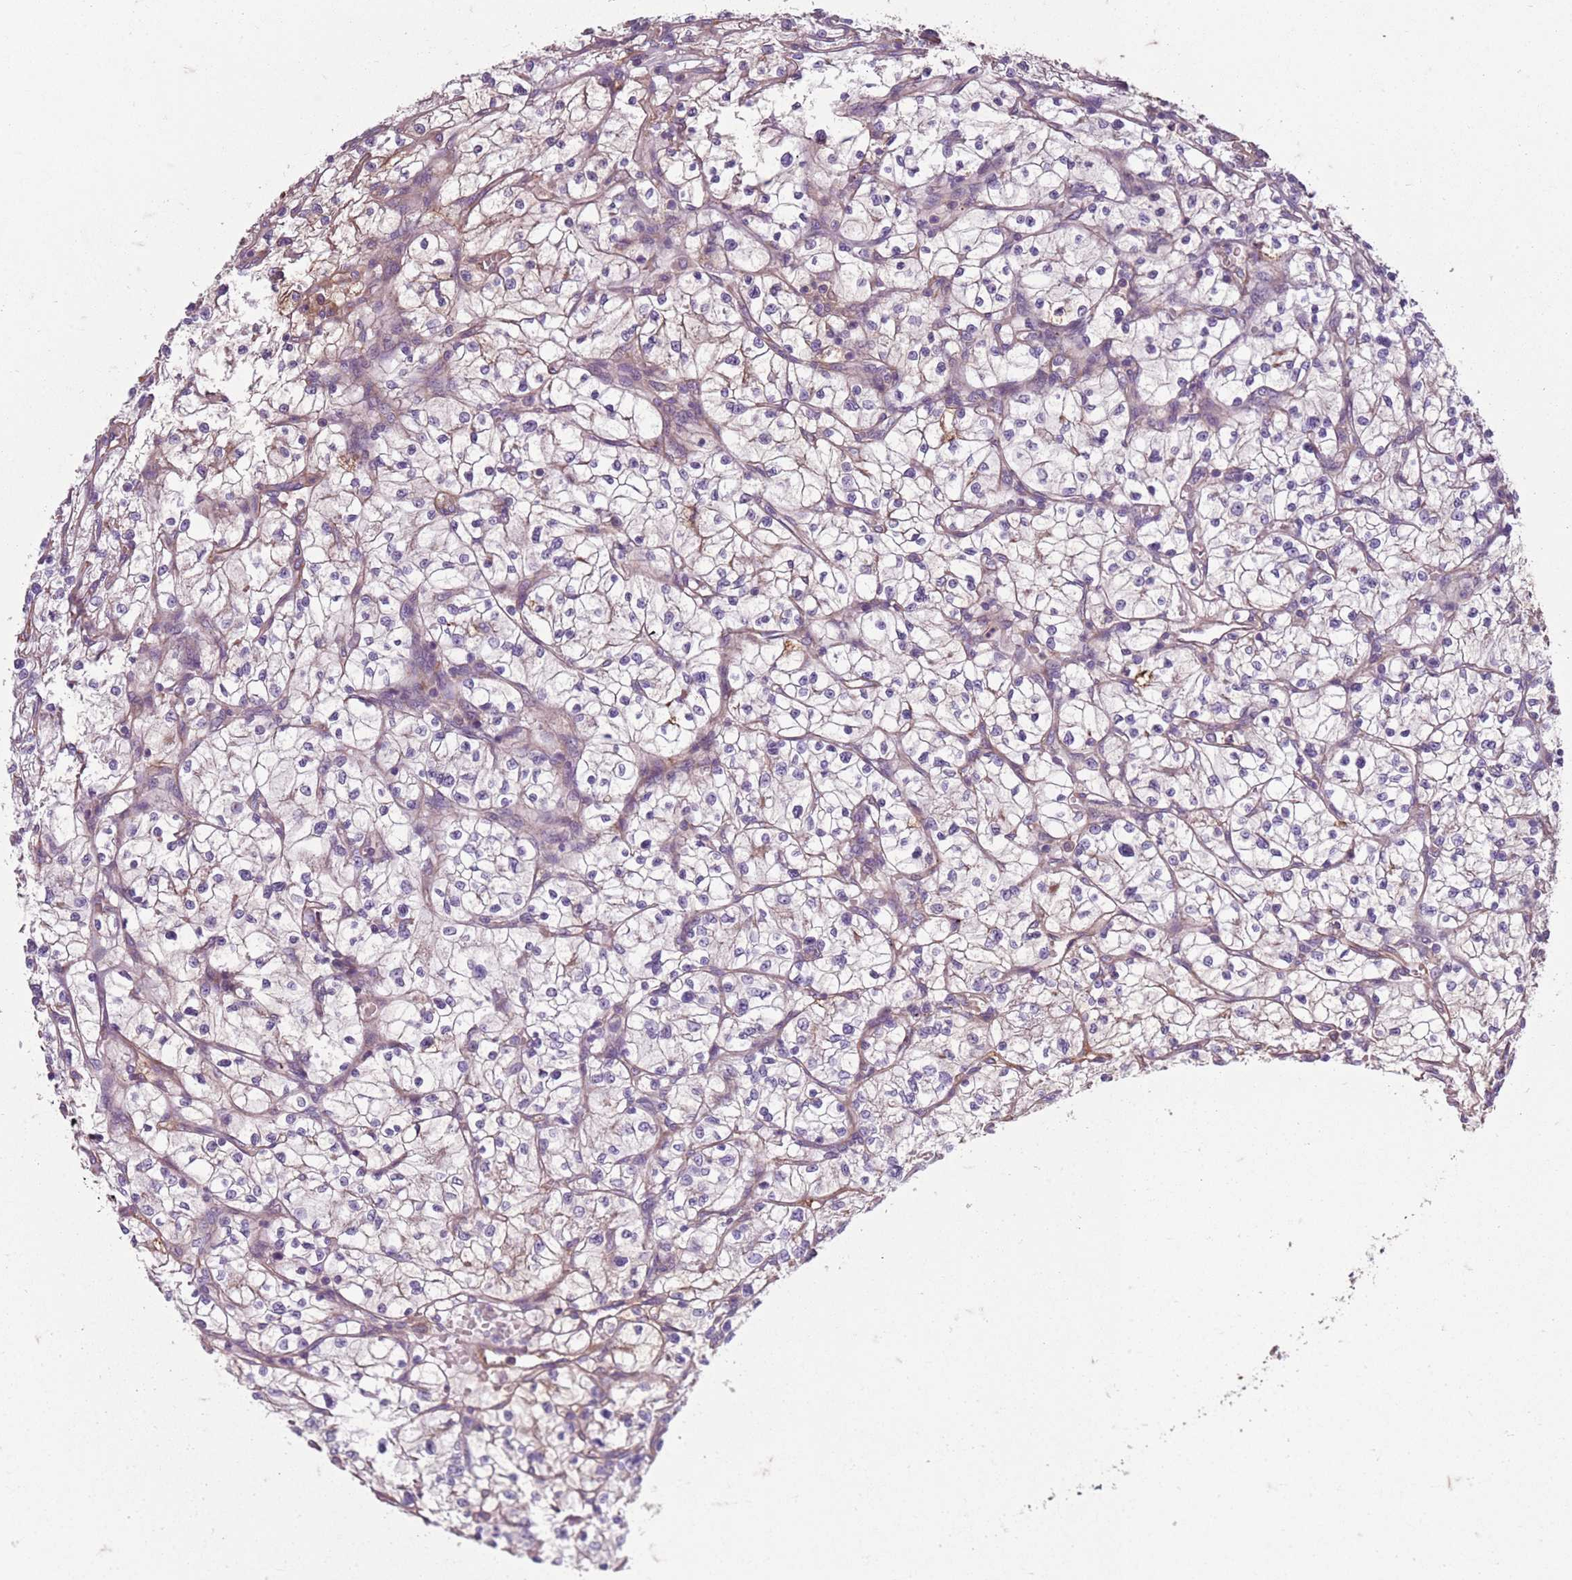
{"staining": {"intensity": "negative", "quantity": "none", "location": "none"}, "tissue": "renal cancer", "cell_type": "Tumor cells", "image_type": "cancer", "snomed": [{"axis": "morphology", "description": "Adenocarcinoma, NOS"}, {"axis": "topography", "description": "Kidney"}], "caption": "High power microscopy image of an immunohistochemistry (IHC) image of adenocarcinoma (renal), revealing no significant staining in tumor cells. Brightfield microscopy of IHC stained with DAB (3,3'-diaminobenzidine) (brown) and hematoxylin (blue), captured at high magnification.", "gene": "TAS2R38", "patient": {"sex": "female", "age": 64}}